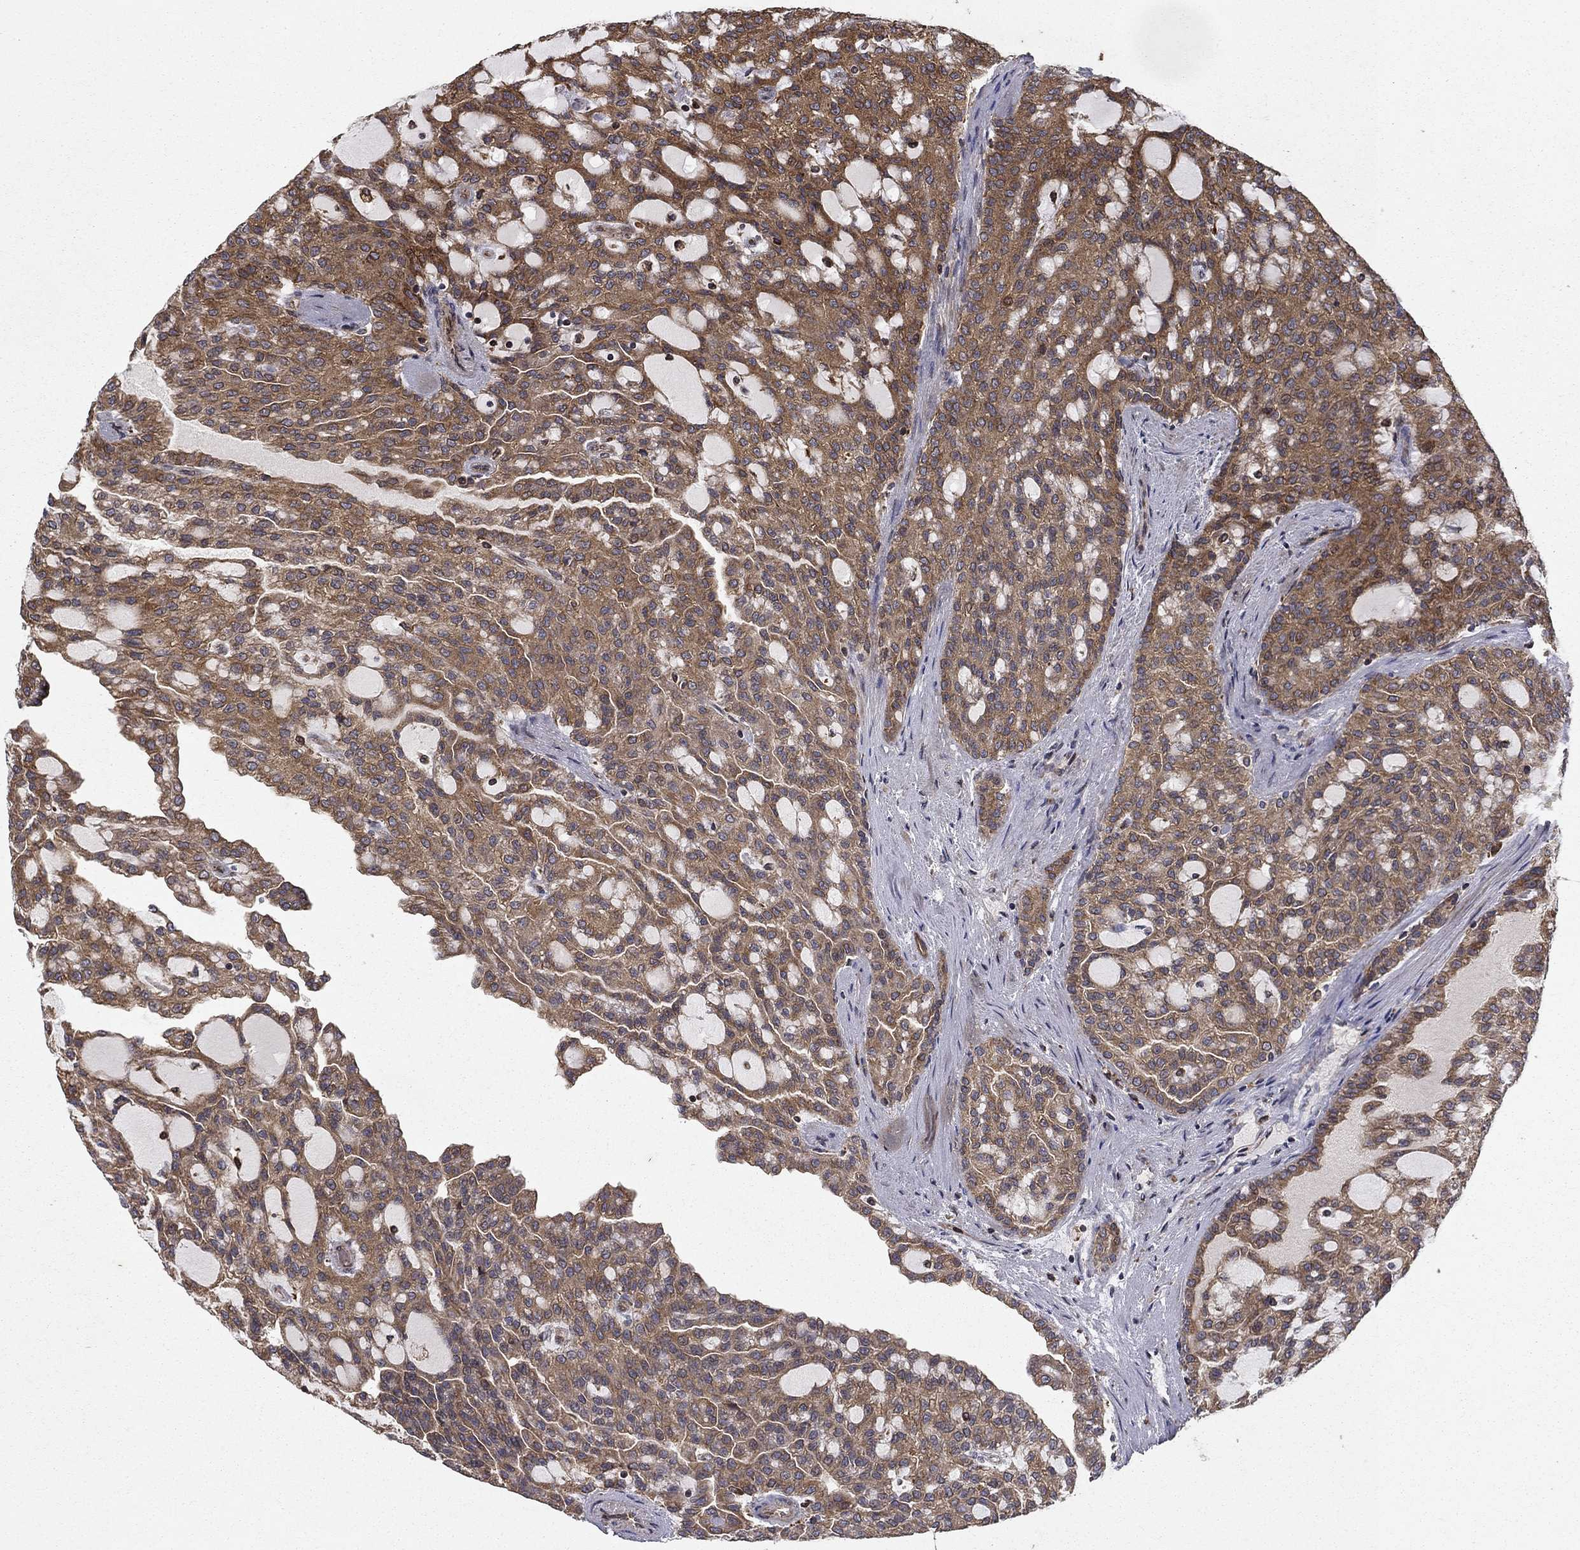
{"staining": {"intensity": "moderate", "quantity": "25%-75%", "location": "cytoplasmic/membranous"}, "tissue": "renal cancer", "cell_type": "Tumor cells", "image_type": "cancer", "snomed": [{"axis": "morphology", "description": "Adenocarcinoma, NOS"}, {"axis": "topography", "description": "Kidney"}], "caption": "Adenocarcinoma (renal) tissue displays moderate cytoplasmic/membranous expression in about 25%-75% of tumor cells", "gene": "BABAM2", "patient": {"sex": "male", "age": 63}}